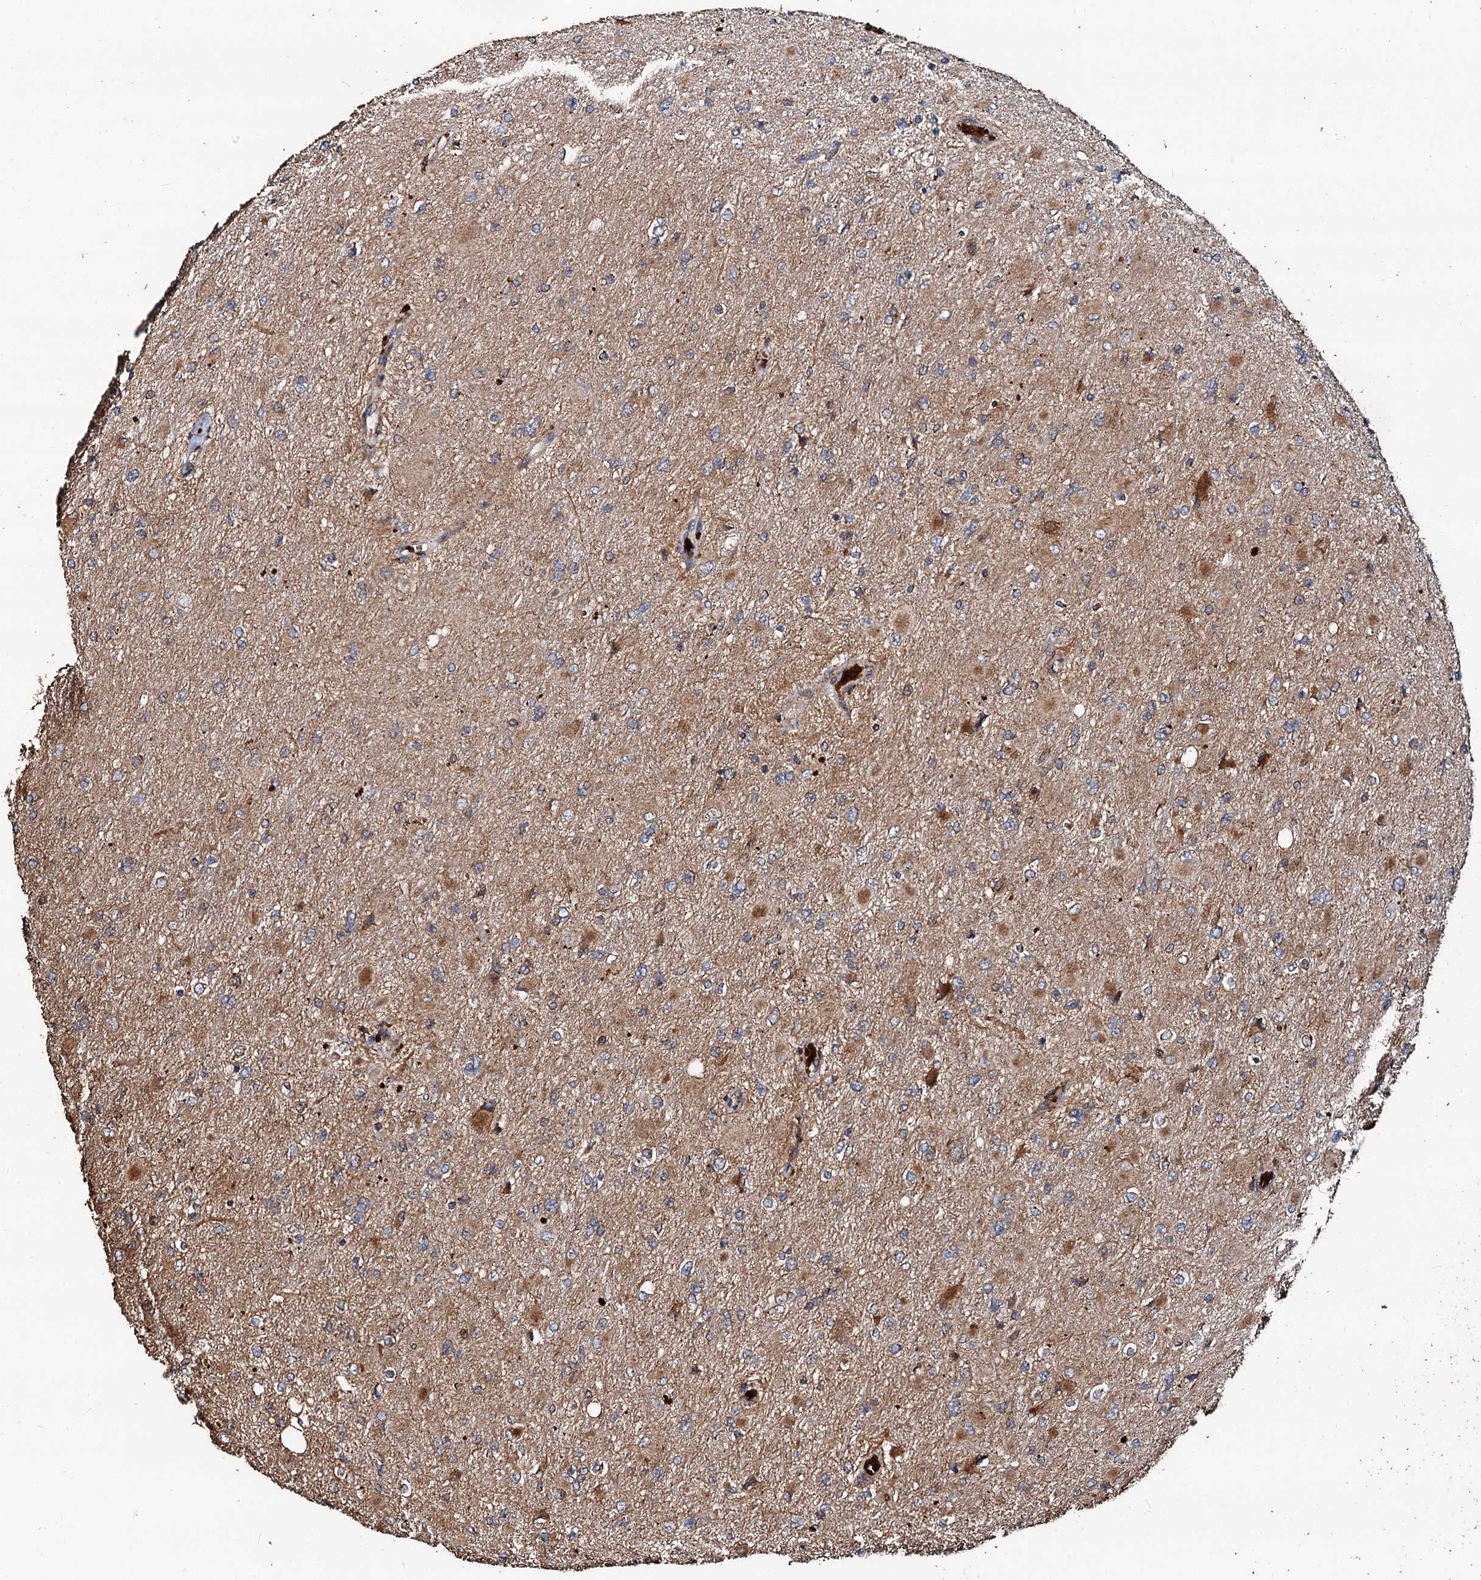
{"staining": {"intensity": "moderate", "quantity": "<25%", "location": "cytoplasmic/membranous"}, "tissue": "glioma", "cell_type": "Tumor cells", "image_type": "cancer", "snomed": [{"axis": "morphology", "description": "Glioma, malignant, High grade"}, {"axis": "topography", "description": "Cerebral cortex"}], "caption": "Immunohistochemistry (IHC) micrograph of malignant high-grade glioma stained for a protein (brown), which shows low levels of moderate cytoplasmic/membranous expression in about <25% of tumor cells.", "gene": "NOTCH2NLA", "patient": {"sex": "female", "age": 36}}